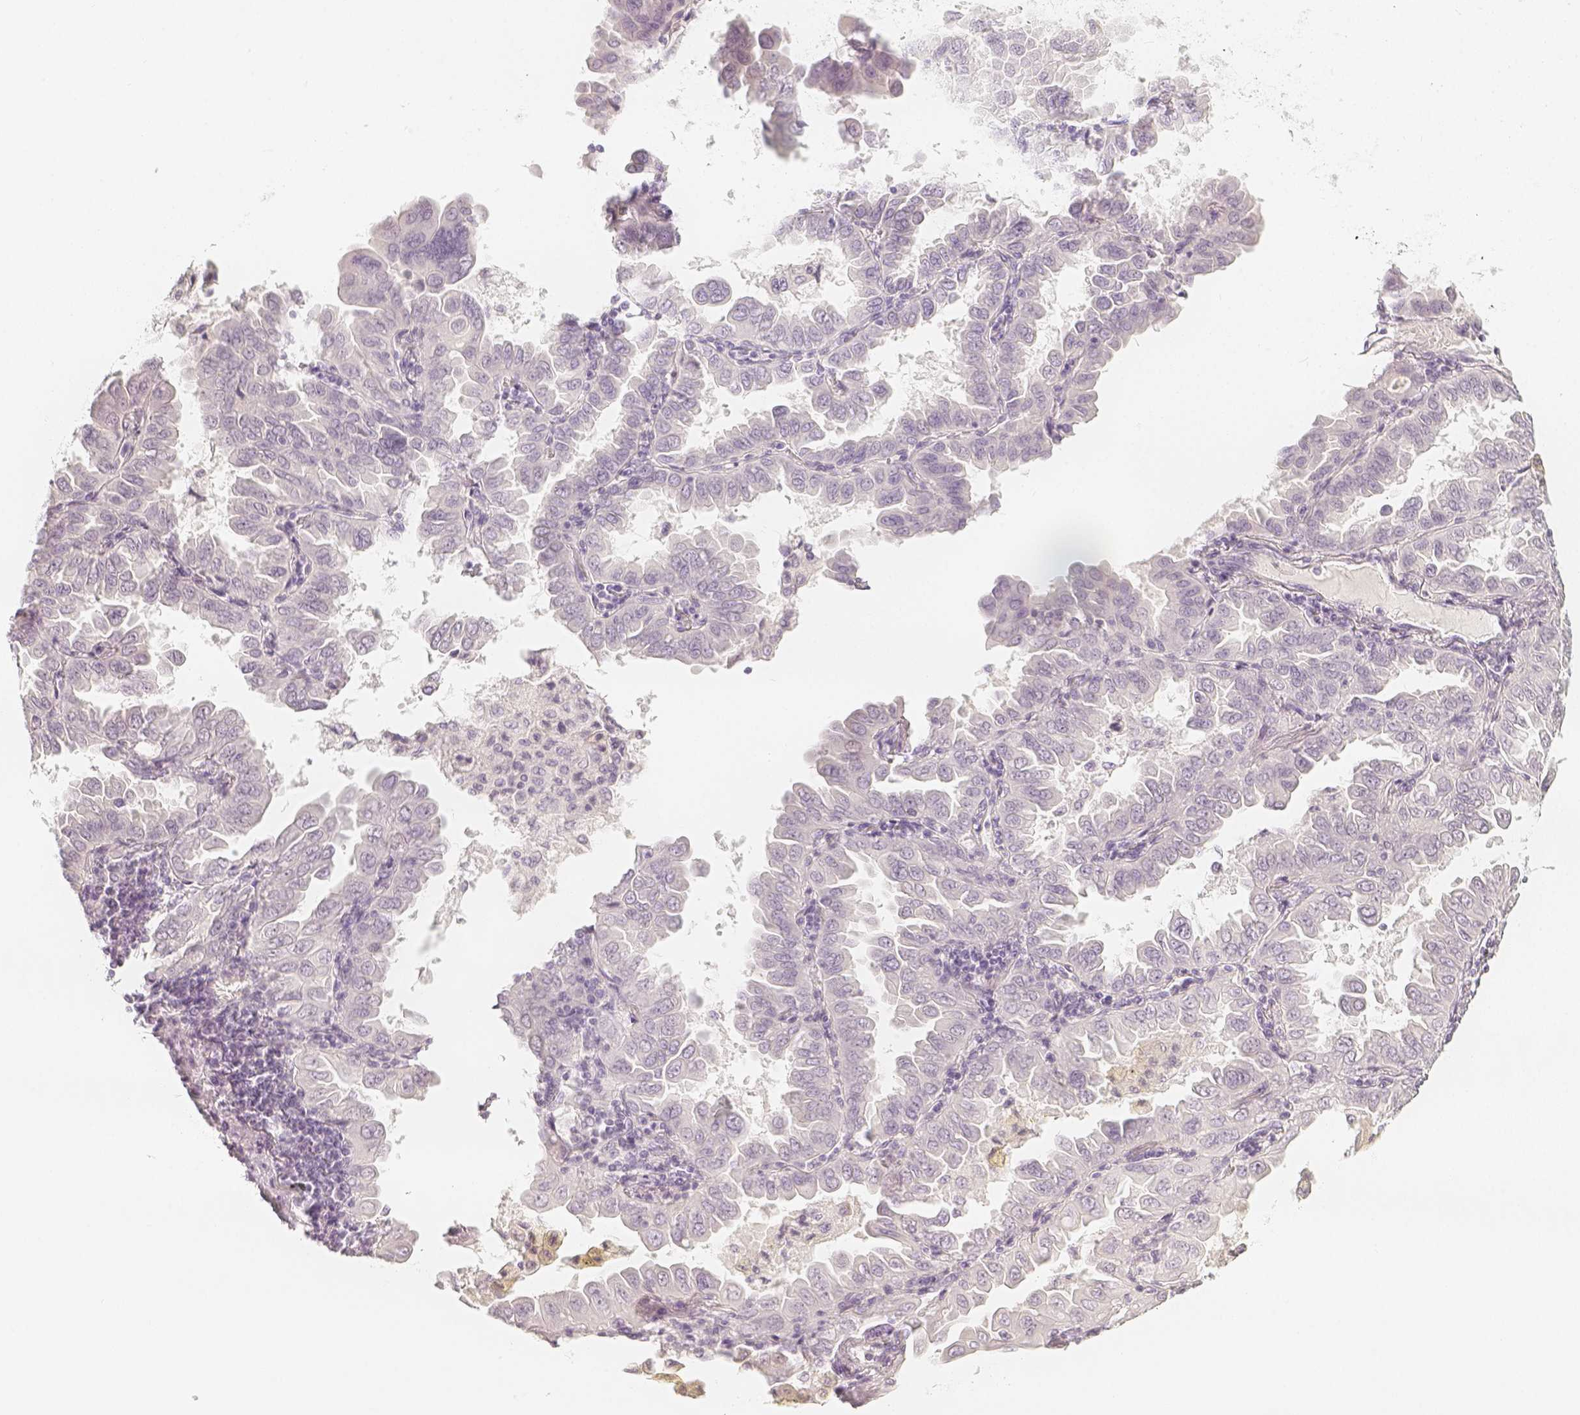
{"staining": {"intensity": "negative", "quantity": "none", "location": "none"}, "tissue": "lung cancer", "cell_type": "Tumor cells", "image_type": "cancer", "snomed": [{"axis": "morphology", "description": "Adenocarcinoma, NOS"}, {"axis": "topography", "description": "Lung"}], "caption": "A high-resolution micrograph shows immunohistochemistry (IHC) staining of lung cancer, which demonstrates no significant positivity in tumor cells. (Brightfield microscopy of DAB (3,3'-diaminobenzidine) immunohistochemistry at high magnification).", "gene": "SLC18A1", "patient": {"sex": "male", "age": 64}}